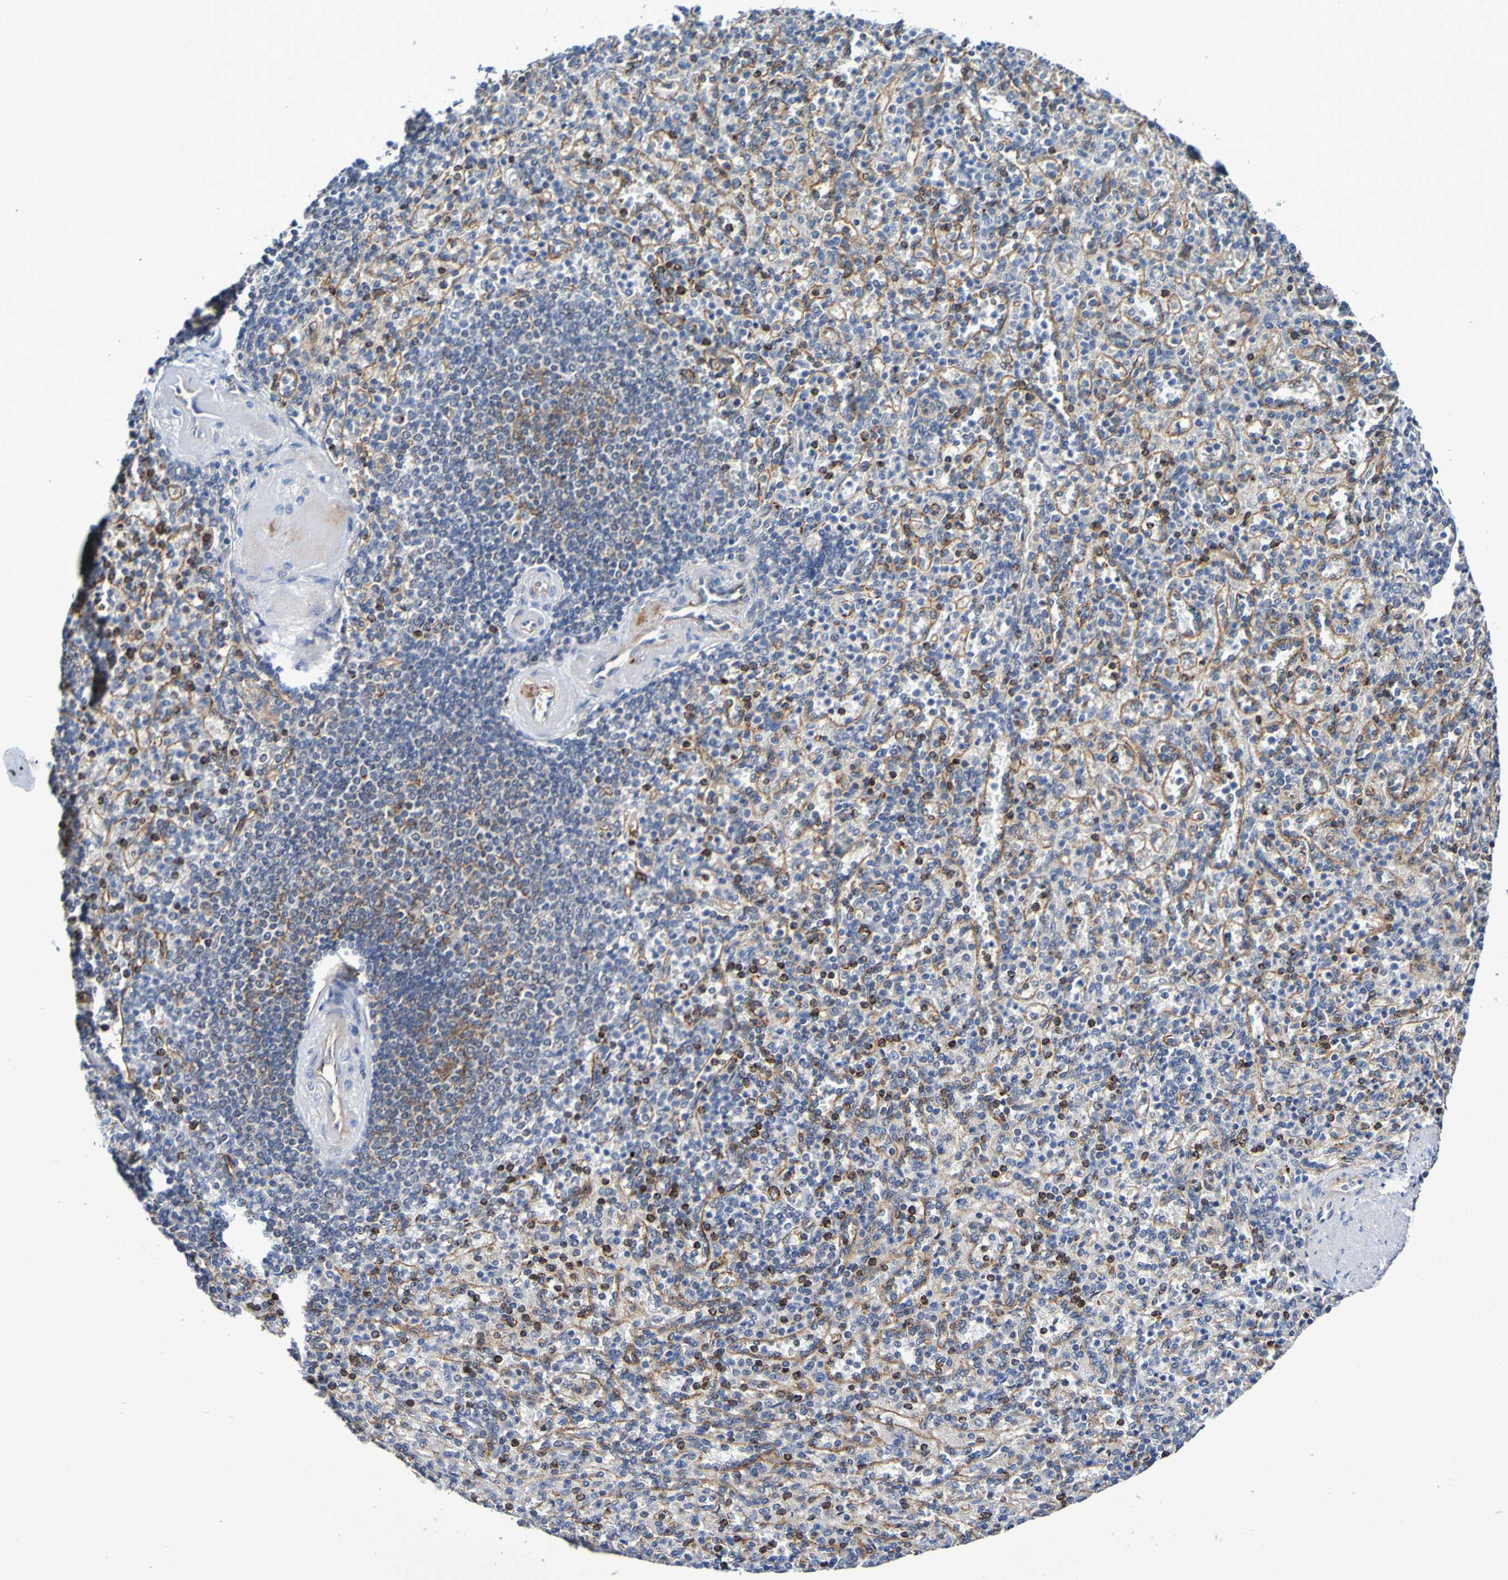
{"staining": {"intensity": "moderate", "quantity": "<25%", "location": "cytoplasmic/membranous"}, "tissue": "spleen", "cell_type": "Cells in red pulp", "image_type": "normal", "snomed": [{"axis": "morphology", "description": "Normal tissue, NOS"}, {"axis": "topography", "description": "Spleen"}], "caption": "Moderate cytoplasmic/membranous staining is identified in approximately <25% of cells in red pulp in benign spleen. The protein is shown in brown color, while the nuclei are stained blue.", "gene": "GJB1", "patient": {"sex": "female", "age": 74}}